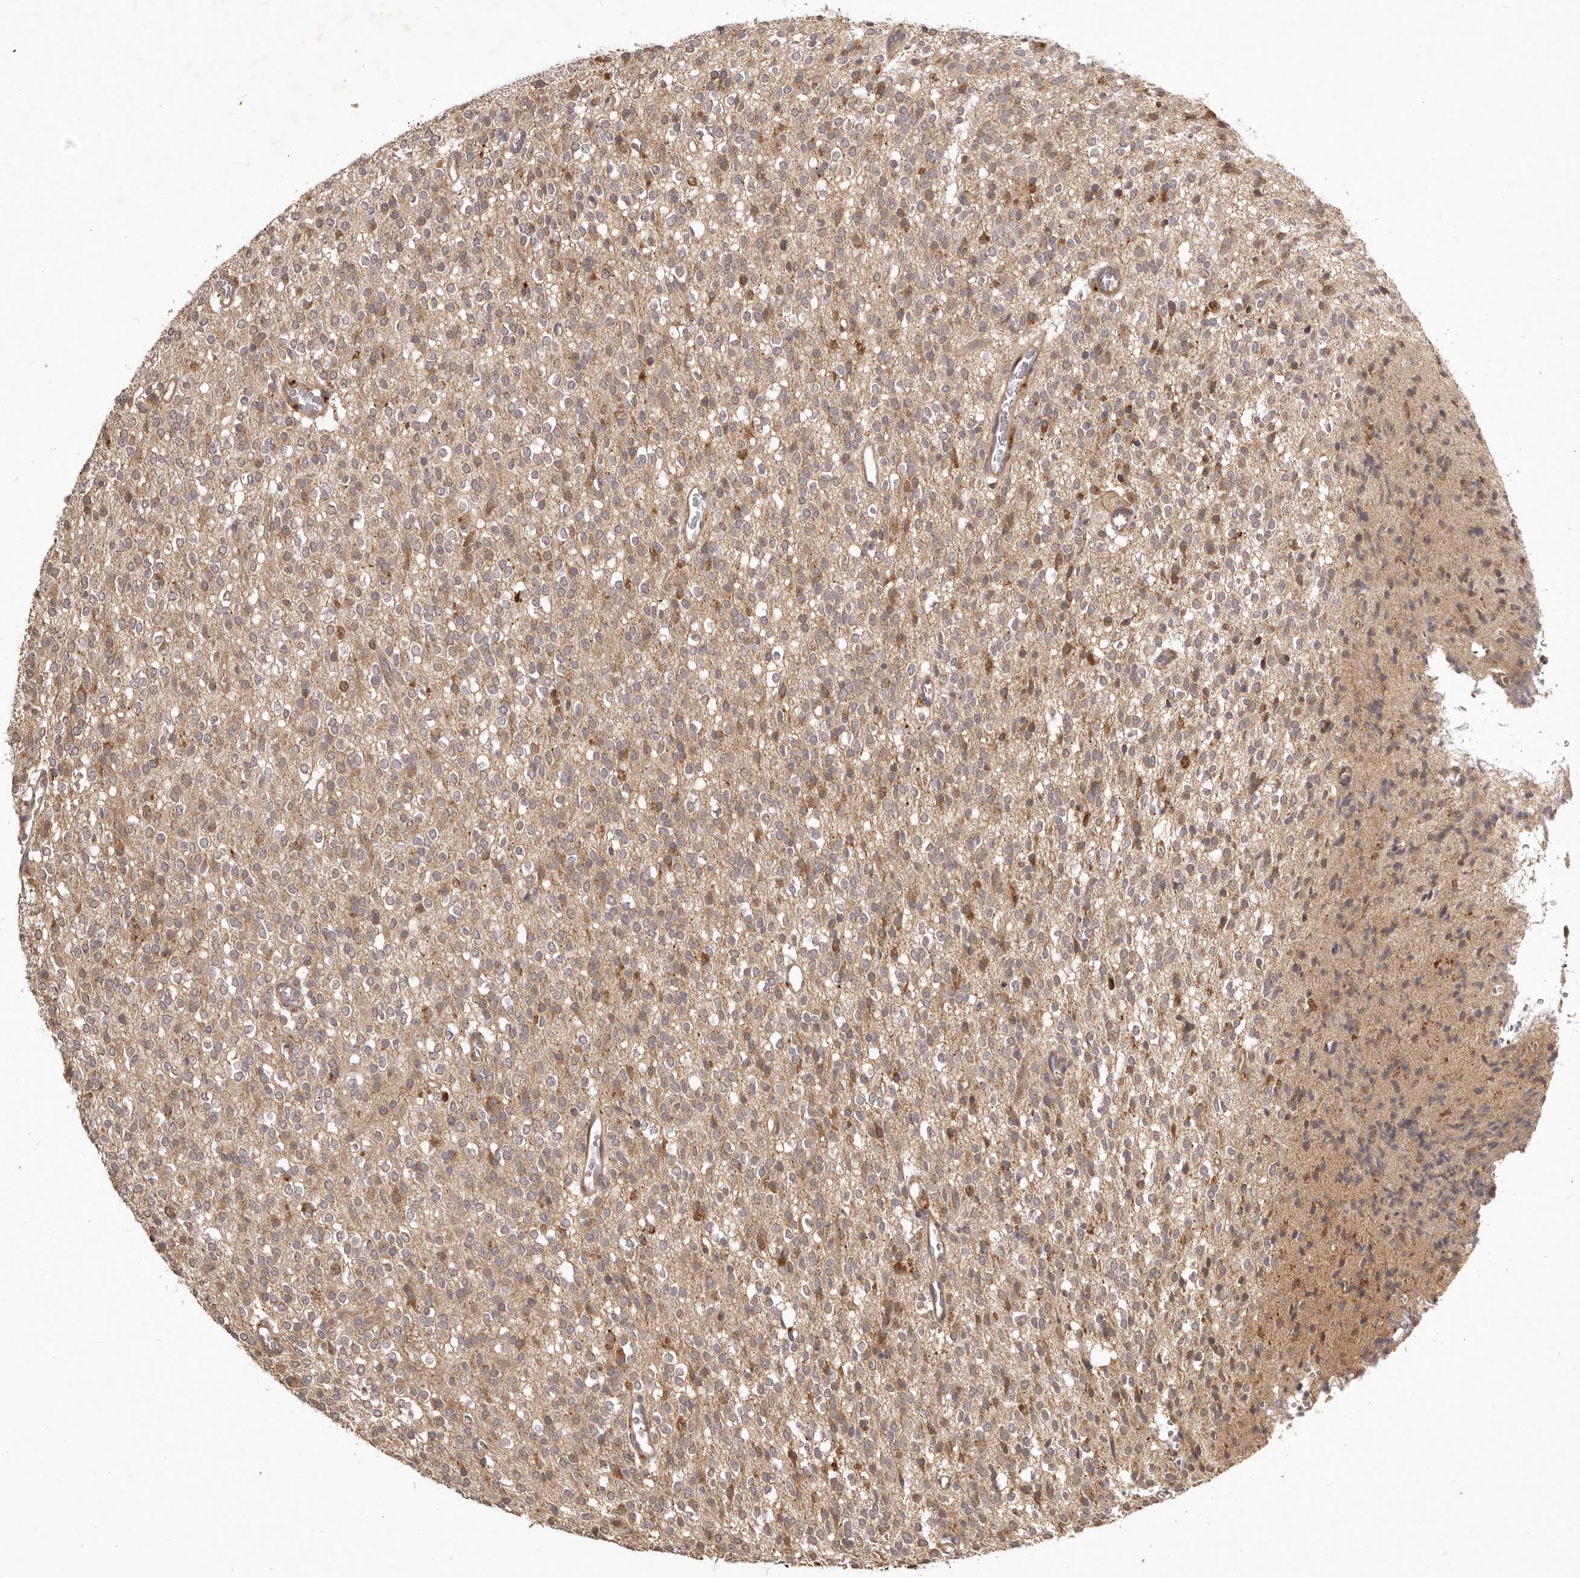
{"staining": {"intensity": "weak", "quantity": "25%-75%", "location": "cytoplasmic/membranous"}, "tissue": "glioma", "cell_type": "Tumor cells", "image_type": "cancer", "snomed": [{"axis": "morphology", "description": "Glioma, malignant, High grade"}, {"axis": "topography", "description": "Brain"}], "caption": "High-grade glioma (malignant) stained for a protein (brown) displays weak cytoplasmic/membranous positive positivity in about 25%-75% of tumor cells.", "gene": "RNF187", "patient": {"sex": "male", "age": 34}}